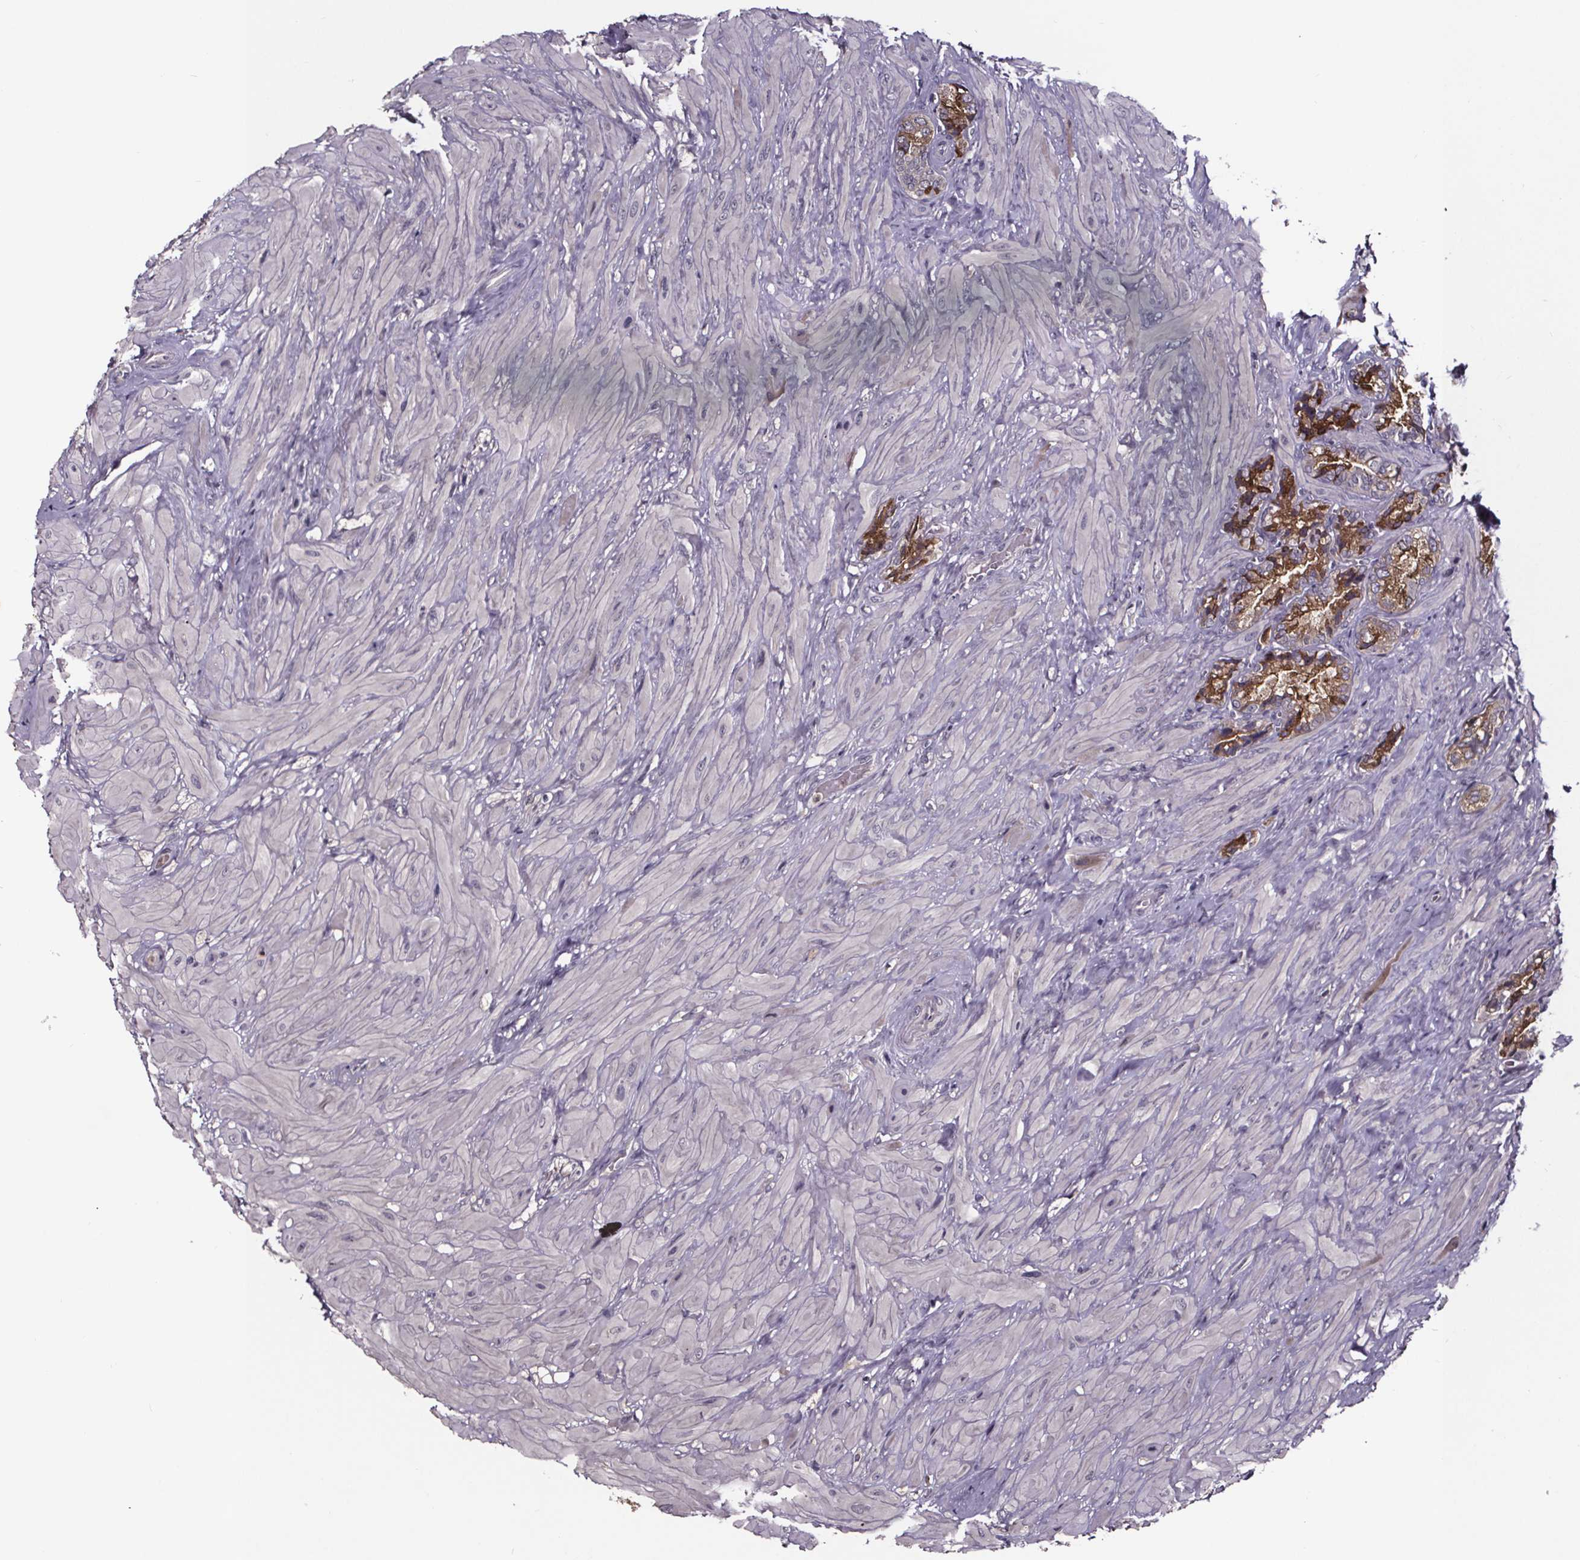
{"staining": {"intensity": "strong", "quantity": "25%-75%", "location": "cytoplasmic/membranous"}, "tissue": "seminal vesicle", "cell_type": "Glandular cells", "image_type": "normal", "snomed": [{"axis": "morphology", "description": "Normal tissue, NOS"}, {"axis": "topography", "description": "Seminal veicle"}], "caption": "IHC image of unremarkable seminal vesicle stained for a protein (brown), which exhibits high levels of strong cytoplasmic/membranous positivity in about 25%-75% of glandular cells.", "gene": "SMIM1", "patient": {"sex": "male", "age": 57}}